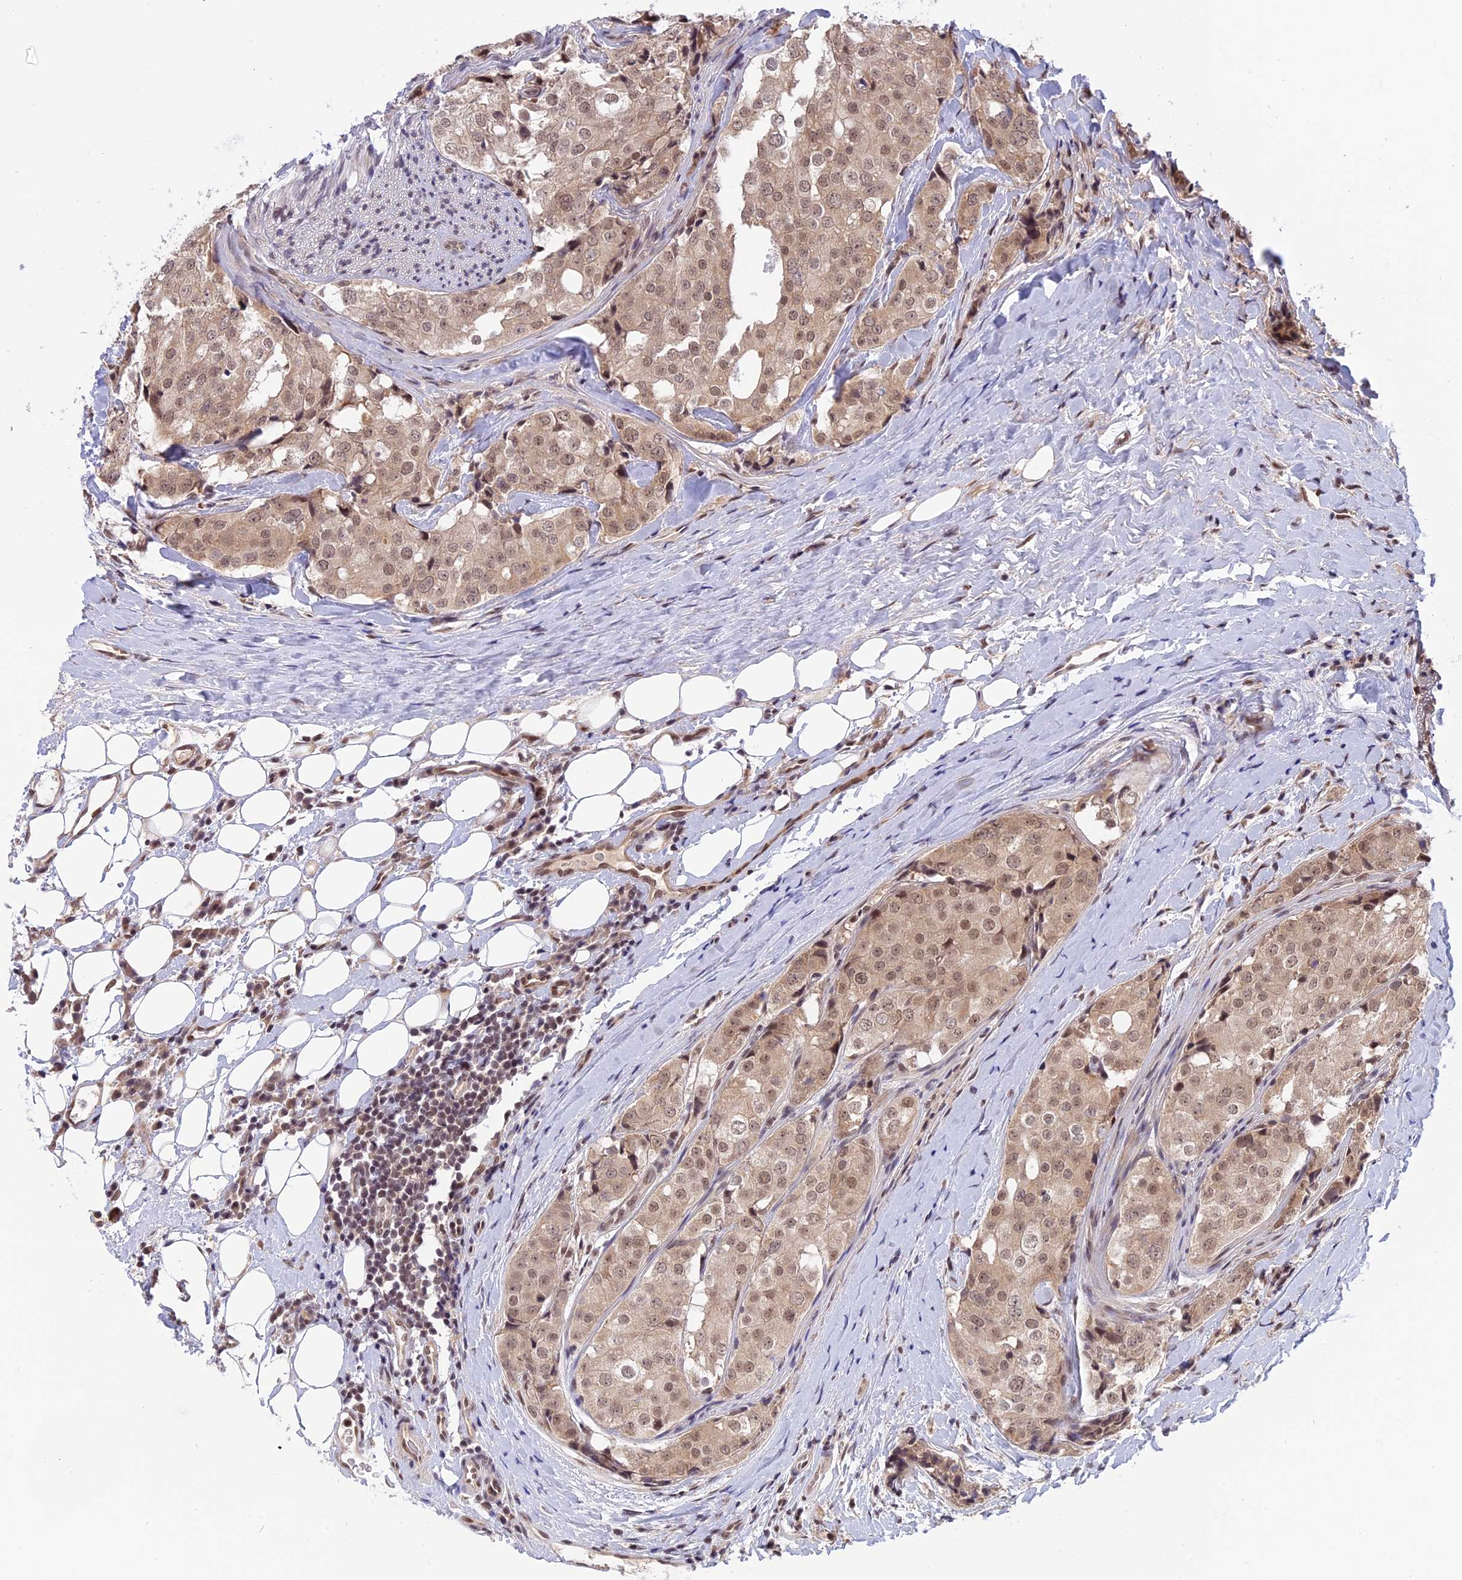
{"staining": {"intensity": "moderate", "quantity": ">75%", "location": "nuclear"}, "tissue": "prostate cancer", "cell_type": "Tumor cells", "image_type": "cancer", "snomed": [{"axis": "morphology", "description": "Adenocarcinoma, High grade"}, {"axis": "topography", "description": "Prostate"}], "caption": "Immunohistochemistry staining of prostate cancer (adenocarcinoma (high-grade)), which displays medium levels of moderate nuclear positivity in approximately >75% of tumor cells indicating moderate nuclear protein positivity. The staining was performed using DAB (3,3'-diaminobenzidine) (brown) for protein detection and nuclei were counterstained in hematoxylin (blue).", "gene": "POLR2C", "patient": {"sex": "male", "age": 49}}